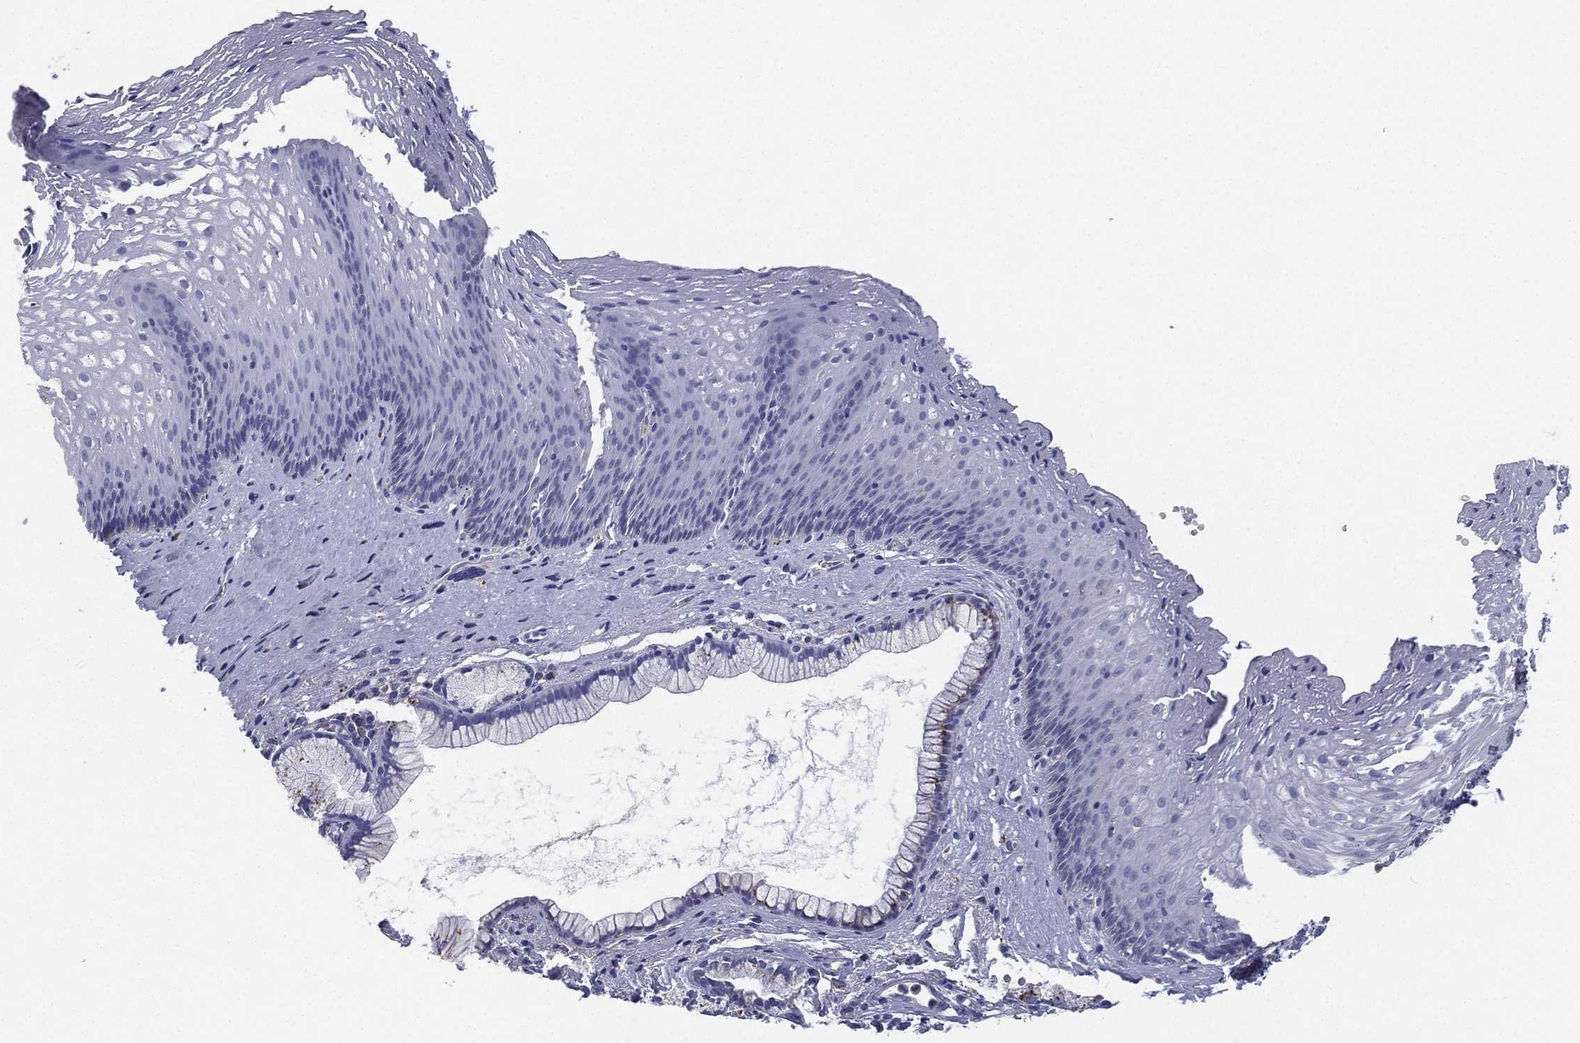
{"staining": {"intensity": "negative", "quantity": "none", "location": "none"}, "tissue": "esophagus", "cell_type": "Squamous epithelial cells", "image_type": "normal", "snomed": [{"axis": "morphology", "description": "Normal tissue, NOS"}, {"axis": "topography", "description": "Esophagus"}], "caption": "Protein analysis of unremarkable esophagus exhibits no significant positivity in squamous epithelial cells. (DAB (3,3'-diaminobenzidine) immunohistochemistry visualized using brightfield microscopy, high magnification).", "gene": "NPC2", "patient": {"sex": "male", "age": 76}}